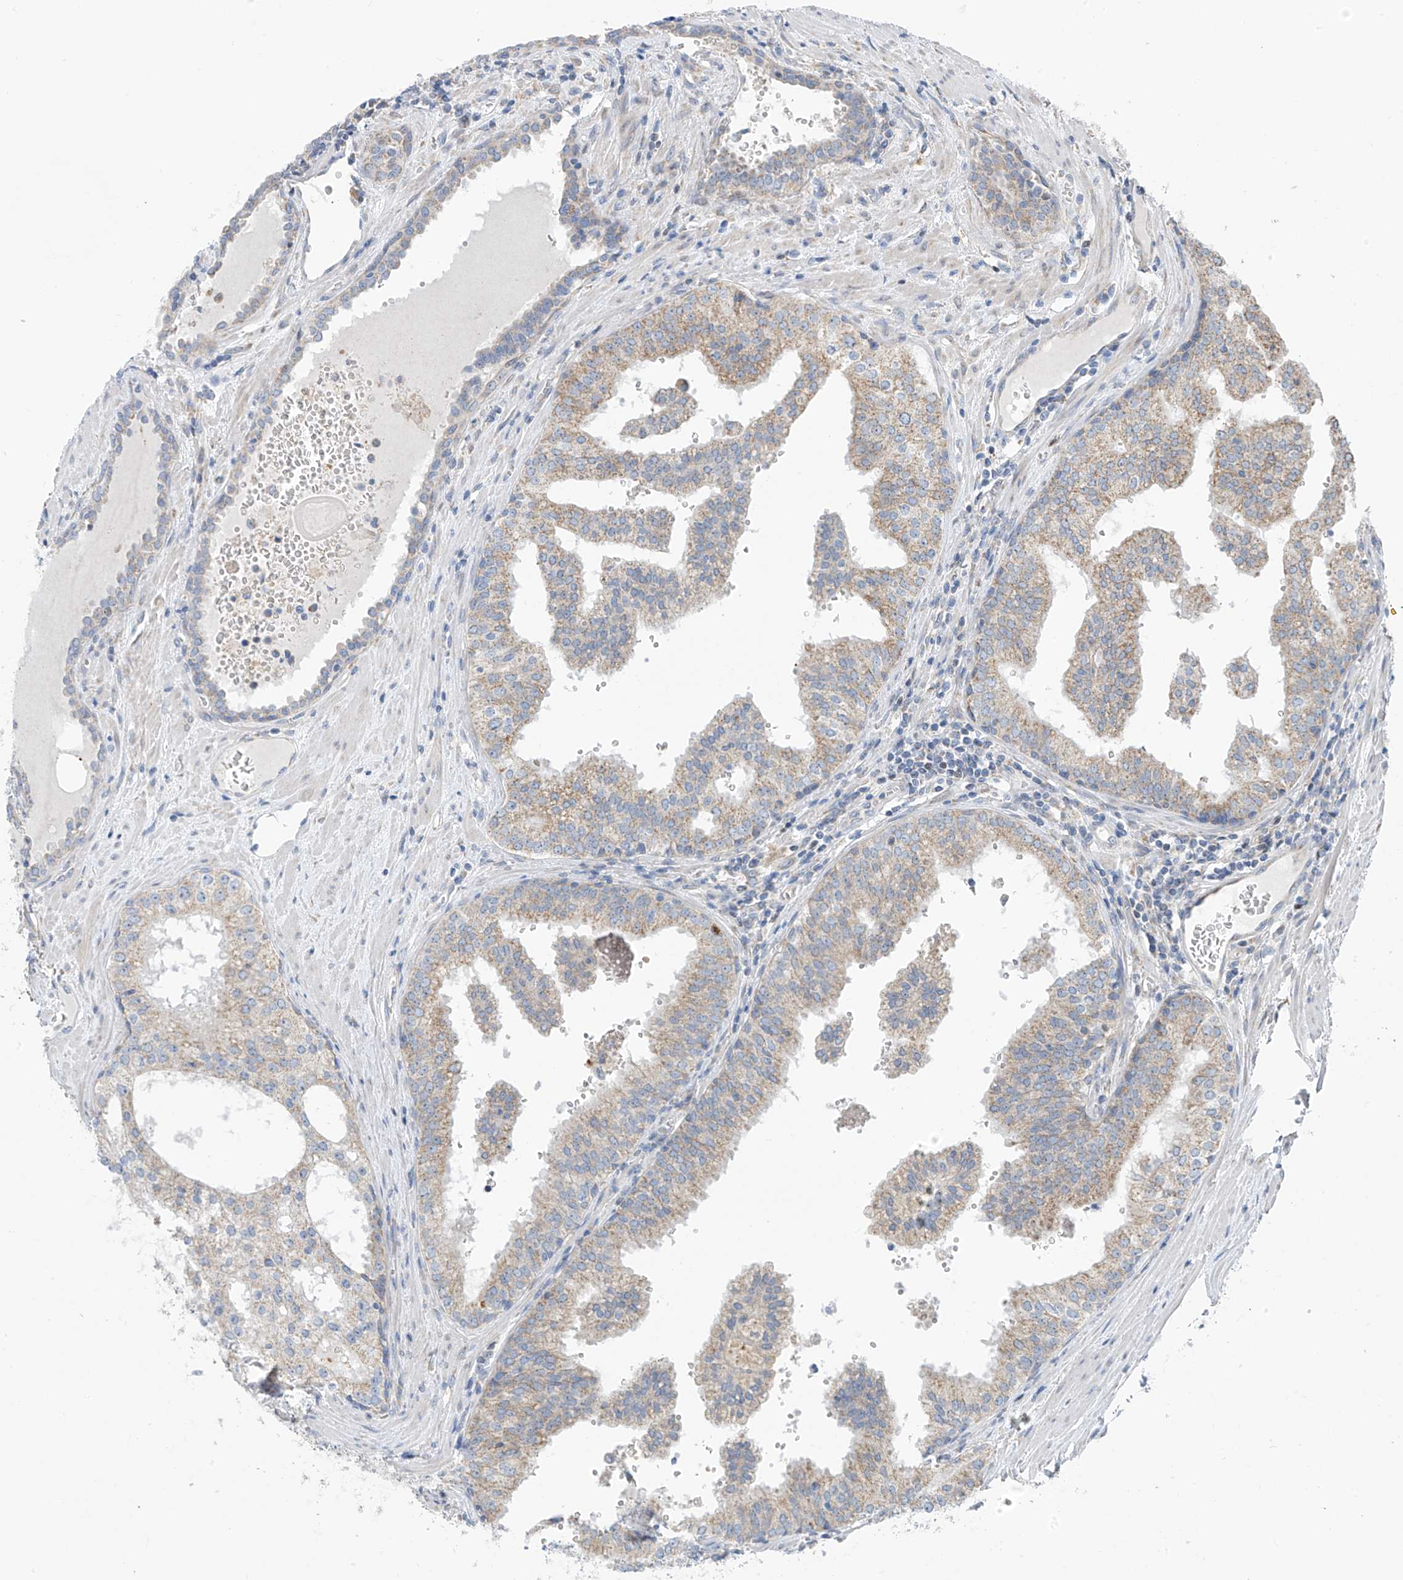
{"staining": {"intensity": "weak", "quantity": "25%-75%", "location": "cytoplasmic/membranous"}, "tissue": "prostate cancer", "cell_type": "Tumor cells", "image_type": "cancer", "snomed": [{"axis": "morphology", "description": "Adenocarcinoma, High grade"}, {"axis": "topography", "description": "Prostate"}], "caption": "DAB (3,3'-diaminobenzidine) immunohistochemical staining of human high-grade adenocarcinoma (prostate) demonstrates weak cytoplasmic/membranous protein positivity in about 25%-75% of tumor cells.", "gene": "EOMES", "patient": {"sex": "male", "age": 68}}